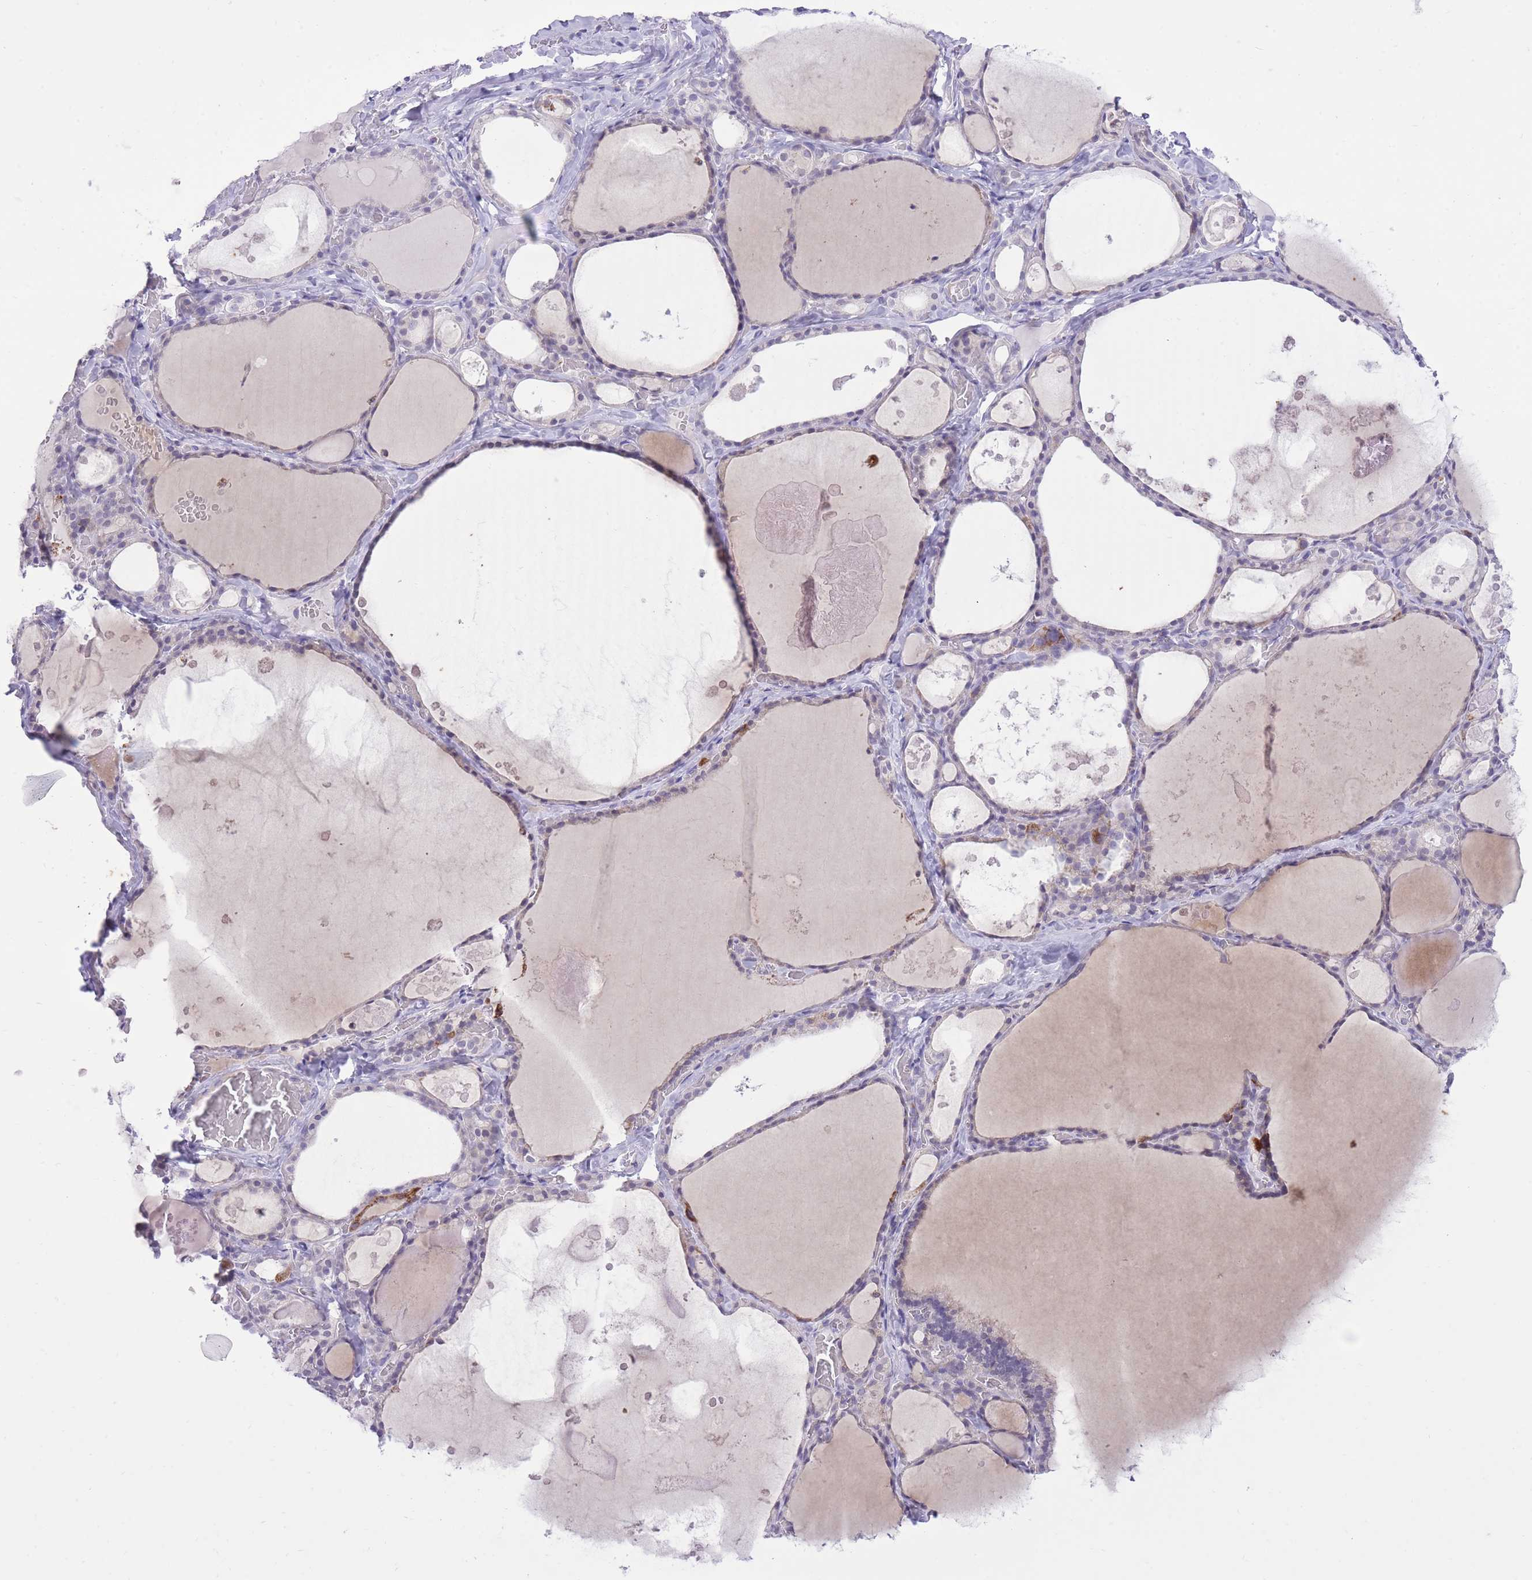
{"staining": {"intensity": "negative", "quantity": "none", "location": "none"}, "tissue": "thyroid gland", "cell_type": "Glandular cells", "image_type": "normal", "snomed": [{"axis": "morphology", "description": "Normal tissue, NOS"}, {"axis": "topography", "description": "Thyroid gland"}], "caption": "This micrograph is of normal thyroid gland stained with immunohistochemistry (IHC) to label a protein in brown with the nuclei are counter-stained blue. There is no expression in glandular cells. Nuclei are stained in blue.", "gene": "DENND2D", "patient": {"sex": "male", "age": 56}}